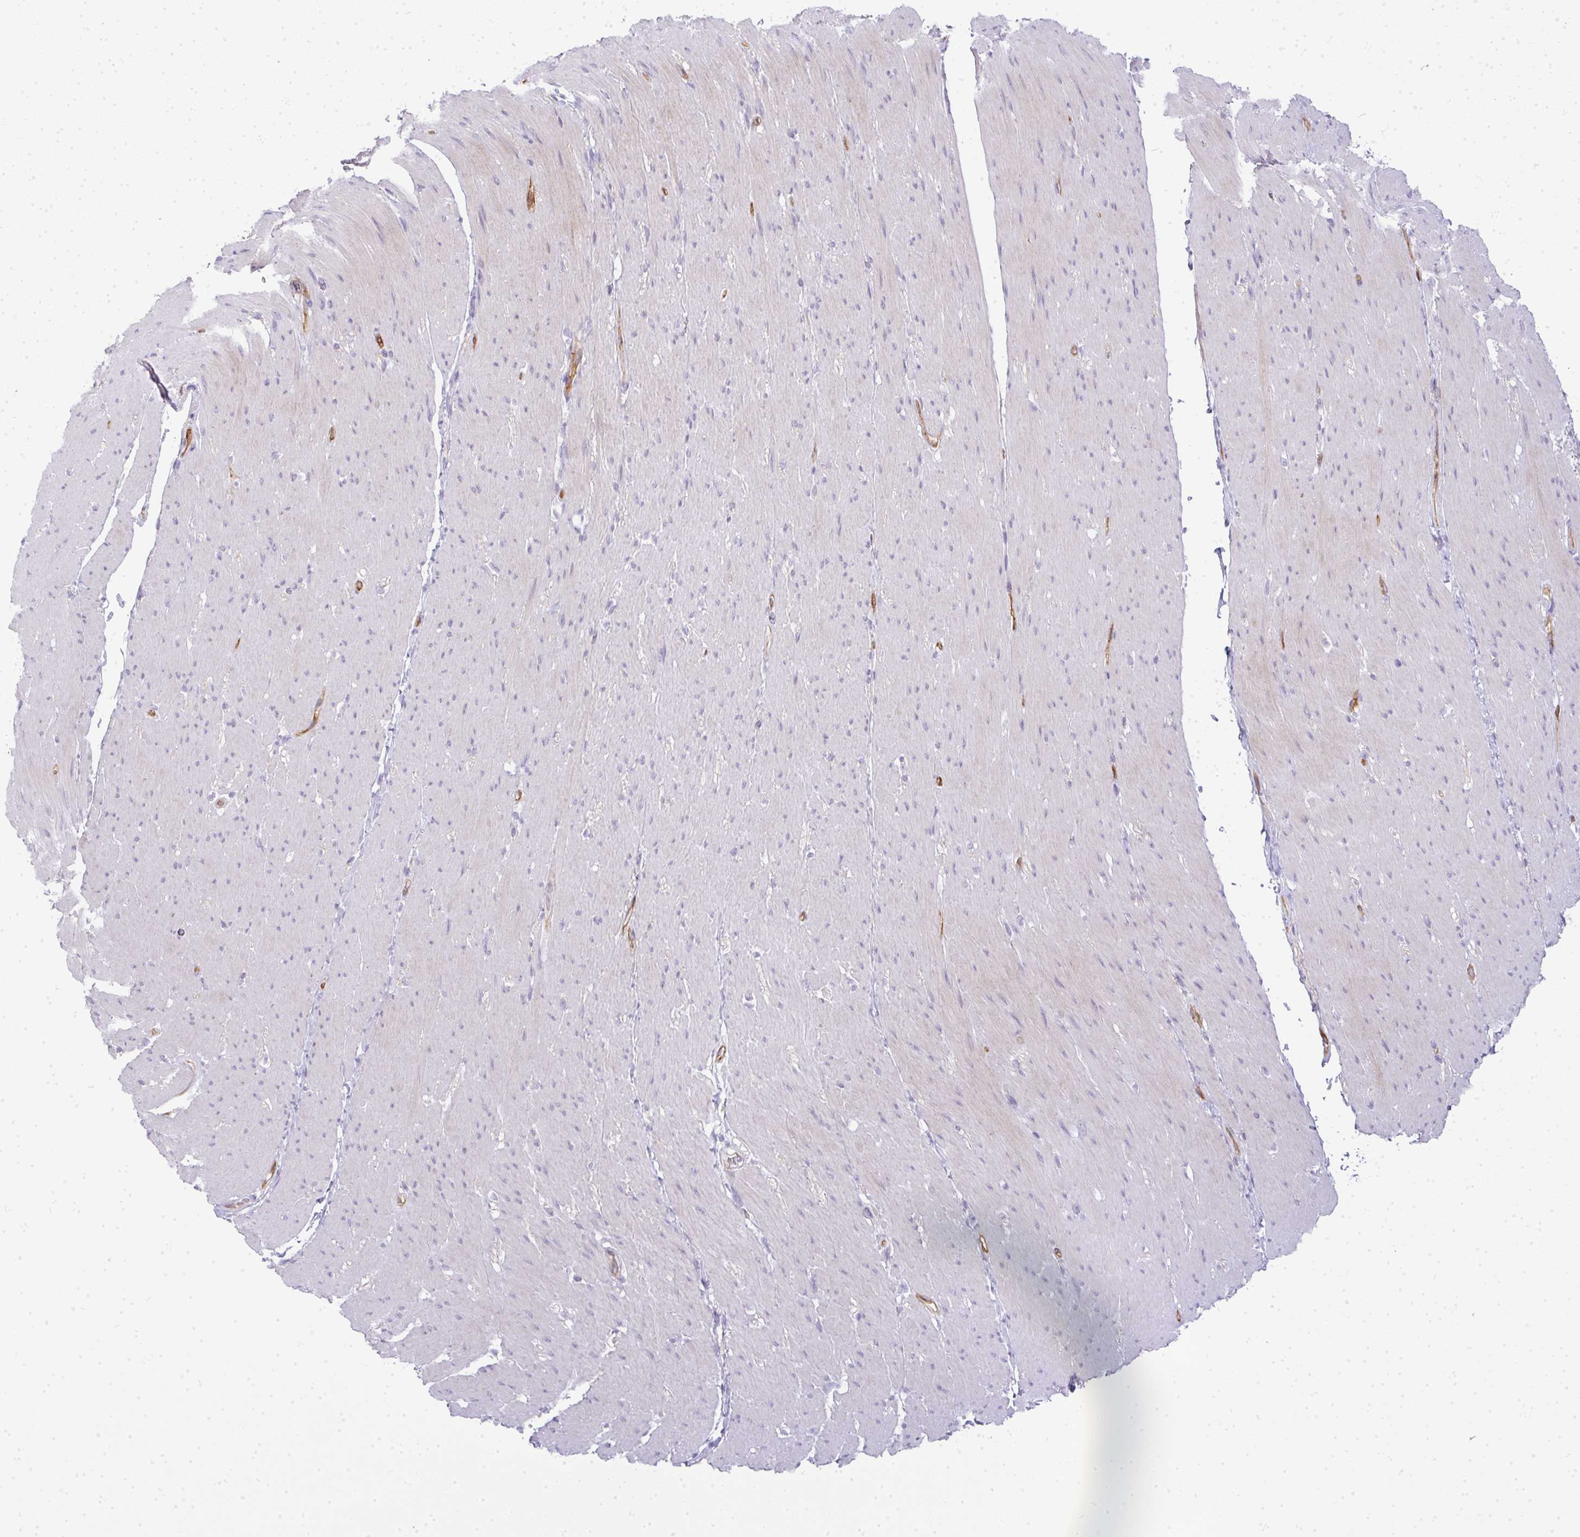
{"staining": {"intensity": "negative", "quantity": "none", "location": "none"}, "tissue": "smooth muscle", "cell_type": "Smooth muscle cells", "image_type": "normal", "snomed": [{"axis": "morphology", "description": "Normal tissue, NOS"}, {"axis": "topography", "description": "Smooth muscle"}, {"axis": "topography", "description": "Rectum"}], "caption": "Immunohistochemistry micrograph of benign smooth muscle stained for a protein (brown), which demonstrates no positivity in smooth muscle cells.", "gene": "LIPE", "patient": {"sex": "male", "age": 53}}